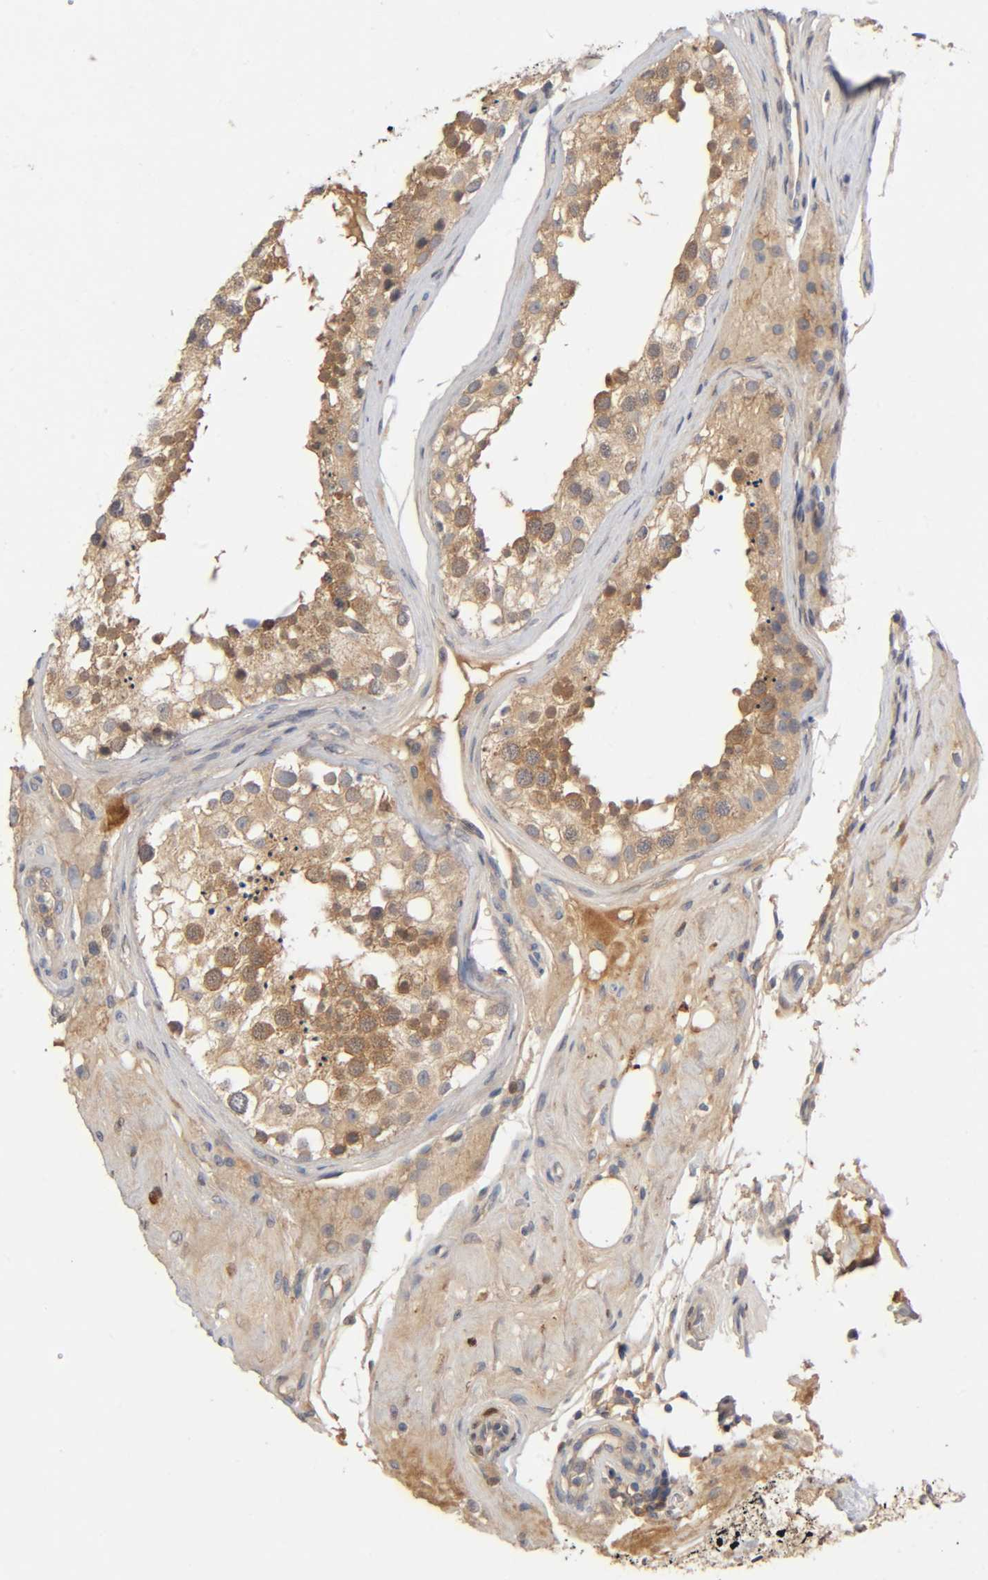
{"staining": {"intensity": "moderate", "quantity": ">75%", "location": "cytoplasmic/membranous,nuclear"}, "tissue": "testis", "cell_type": "Cells in seminiferous ducts", "image_type": "normal", "snomed": [{"axis": "morphology", "description": "Normal tissue, NOS"}, {"axis": "topography", "description": "Testis"}], "caption": "The immunohistochemical stain shows moderate cytoplasmic/membranous,nuclear staining in cells in seminiferous ducts of benign testis.", "gene": "CPB2", "patient": {"sex": "male", "age": 68}}